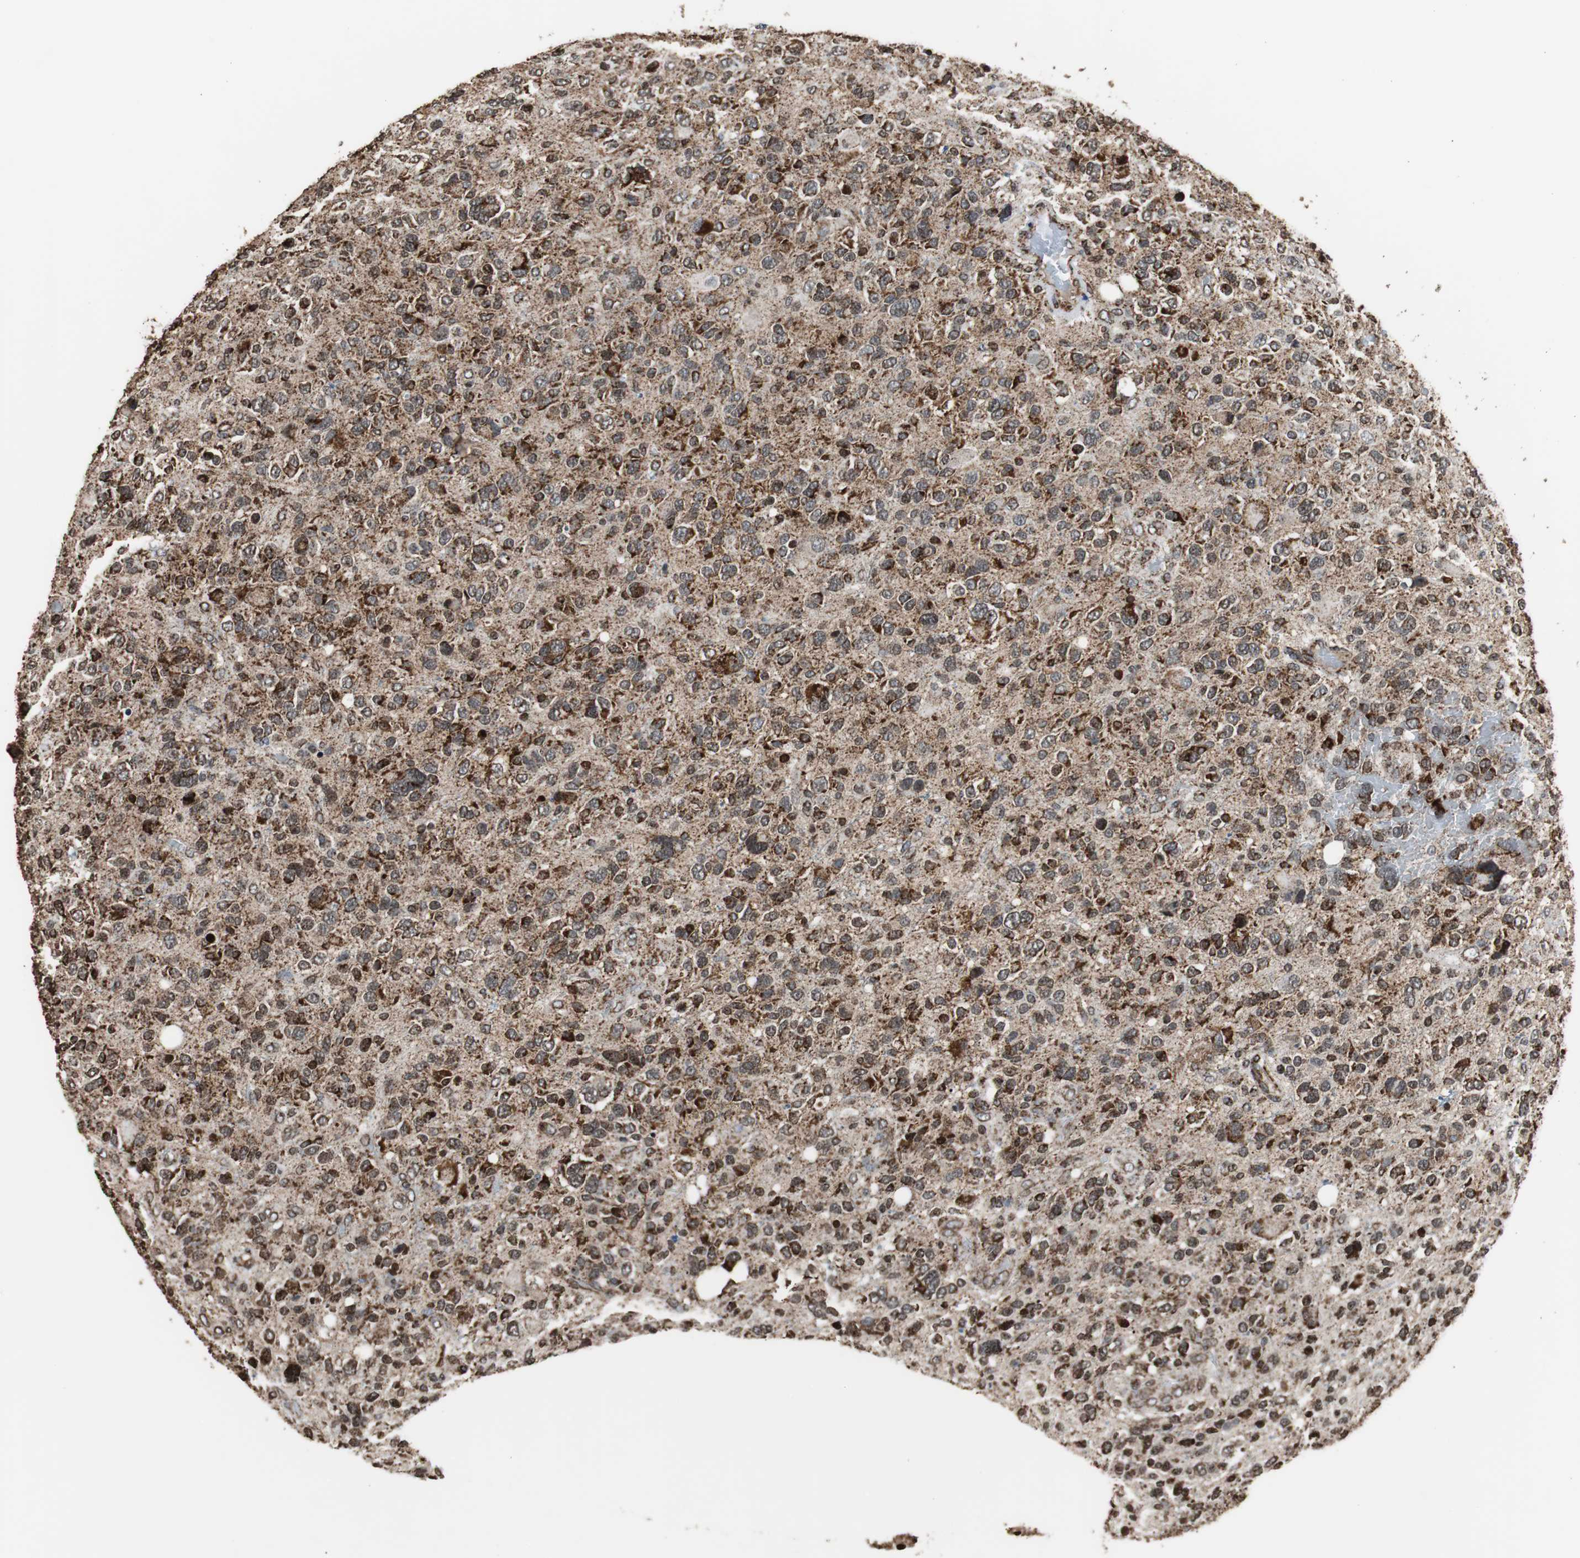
{"staining": {"intensity": "strong", "quantity": ">75%", "location": "cytoplasmic/membranous"}, "tissue": "glioma", "cell_type": "Tumor cells", "image_type": "cancer", "snomed": [{"axis": "morphology", "description": "Glioma, malignant, High grade"}, {"axis": "topography", "description": "Brain"}], "caption": "Immunohistochemistry (IHC) of high-grade glioma (malignant) reveals high levels of strong cytoplasmic/membranous positivity in approximately >75% of tumor cells. The staining is performed using DAB (3,3'-diaminobenzidine) brown chromogen to label protein expression. The nuclei are counter-stained blue using hematoxylin.", "gene": "HSPA9", "patient": {"sex": "male", "age": 48}}